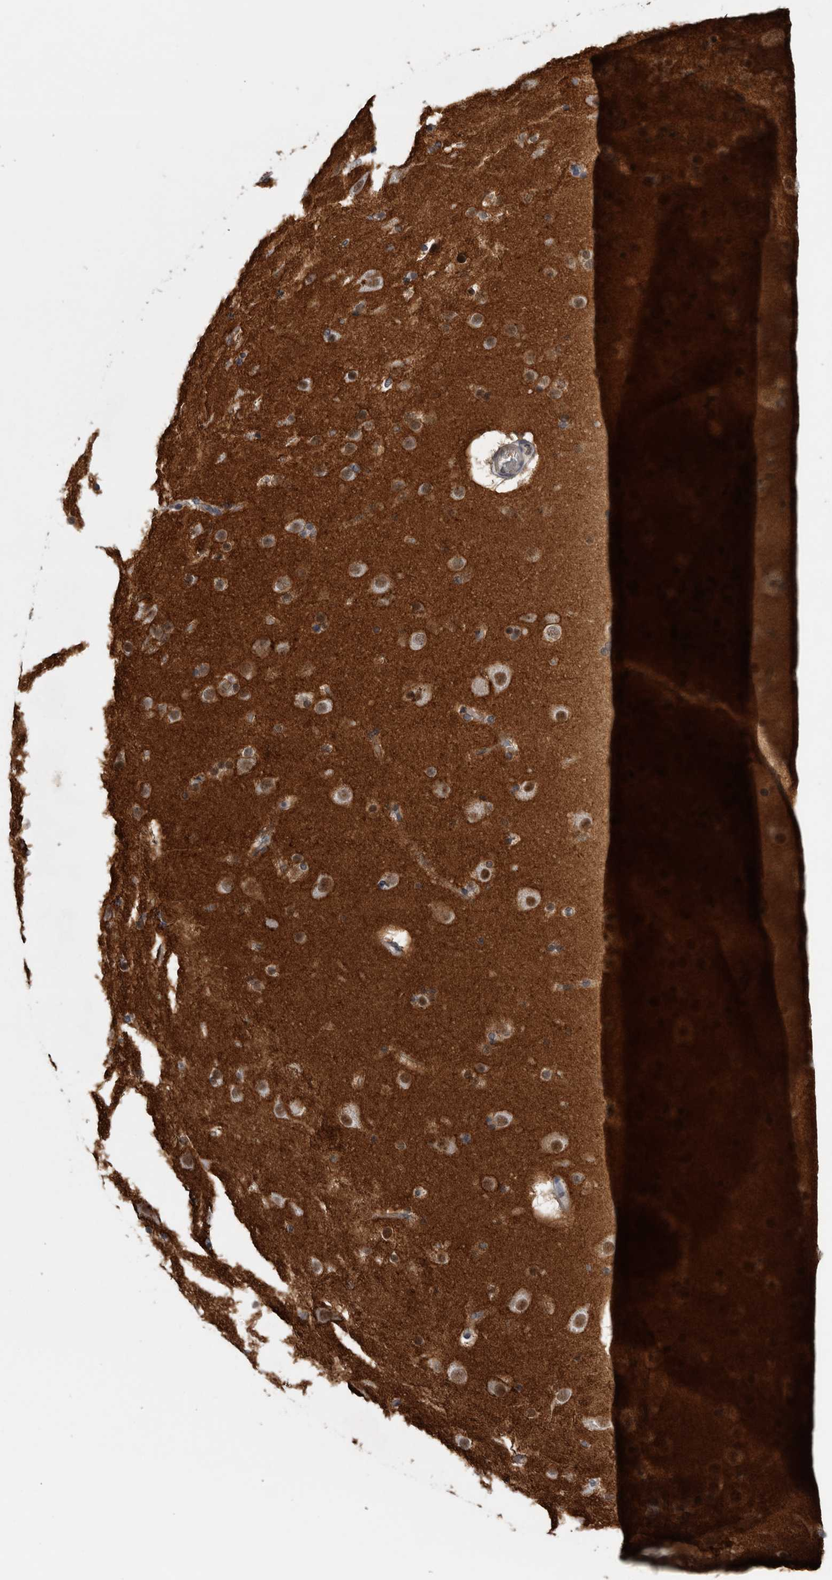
{"staining": {"intensity": "negative", "quantity": "none", "location": "none"}, "tissue": "cerebral cortex", "cell_type": "Endothelial cells", "image_type": "normal", "snomed": [{"axis": "morphology", "description": "Normal tissue, NOS"}, {"axis": "topography", "description": "Cerebral cortex"}], "caption": "Endothelial cells show no significant positivity in normal cerebral cortex. (DAB IHC, high magnification).", "gene": "PEBP4", "patient": {"sex": "male", "age": 57}}